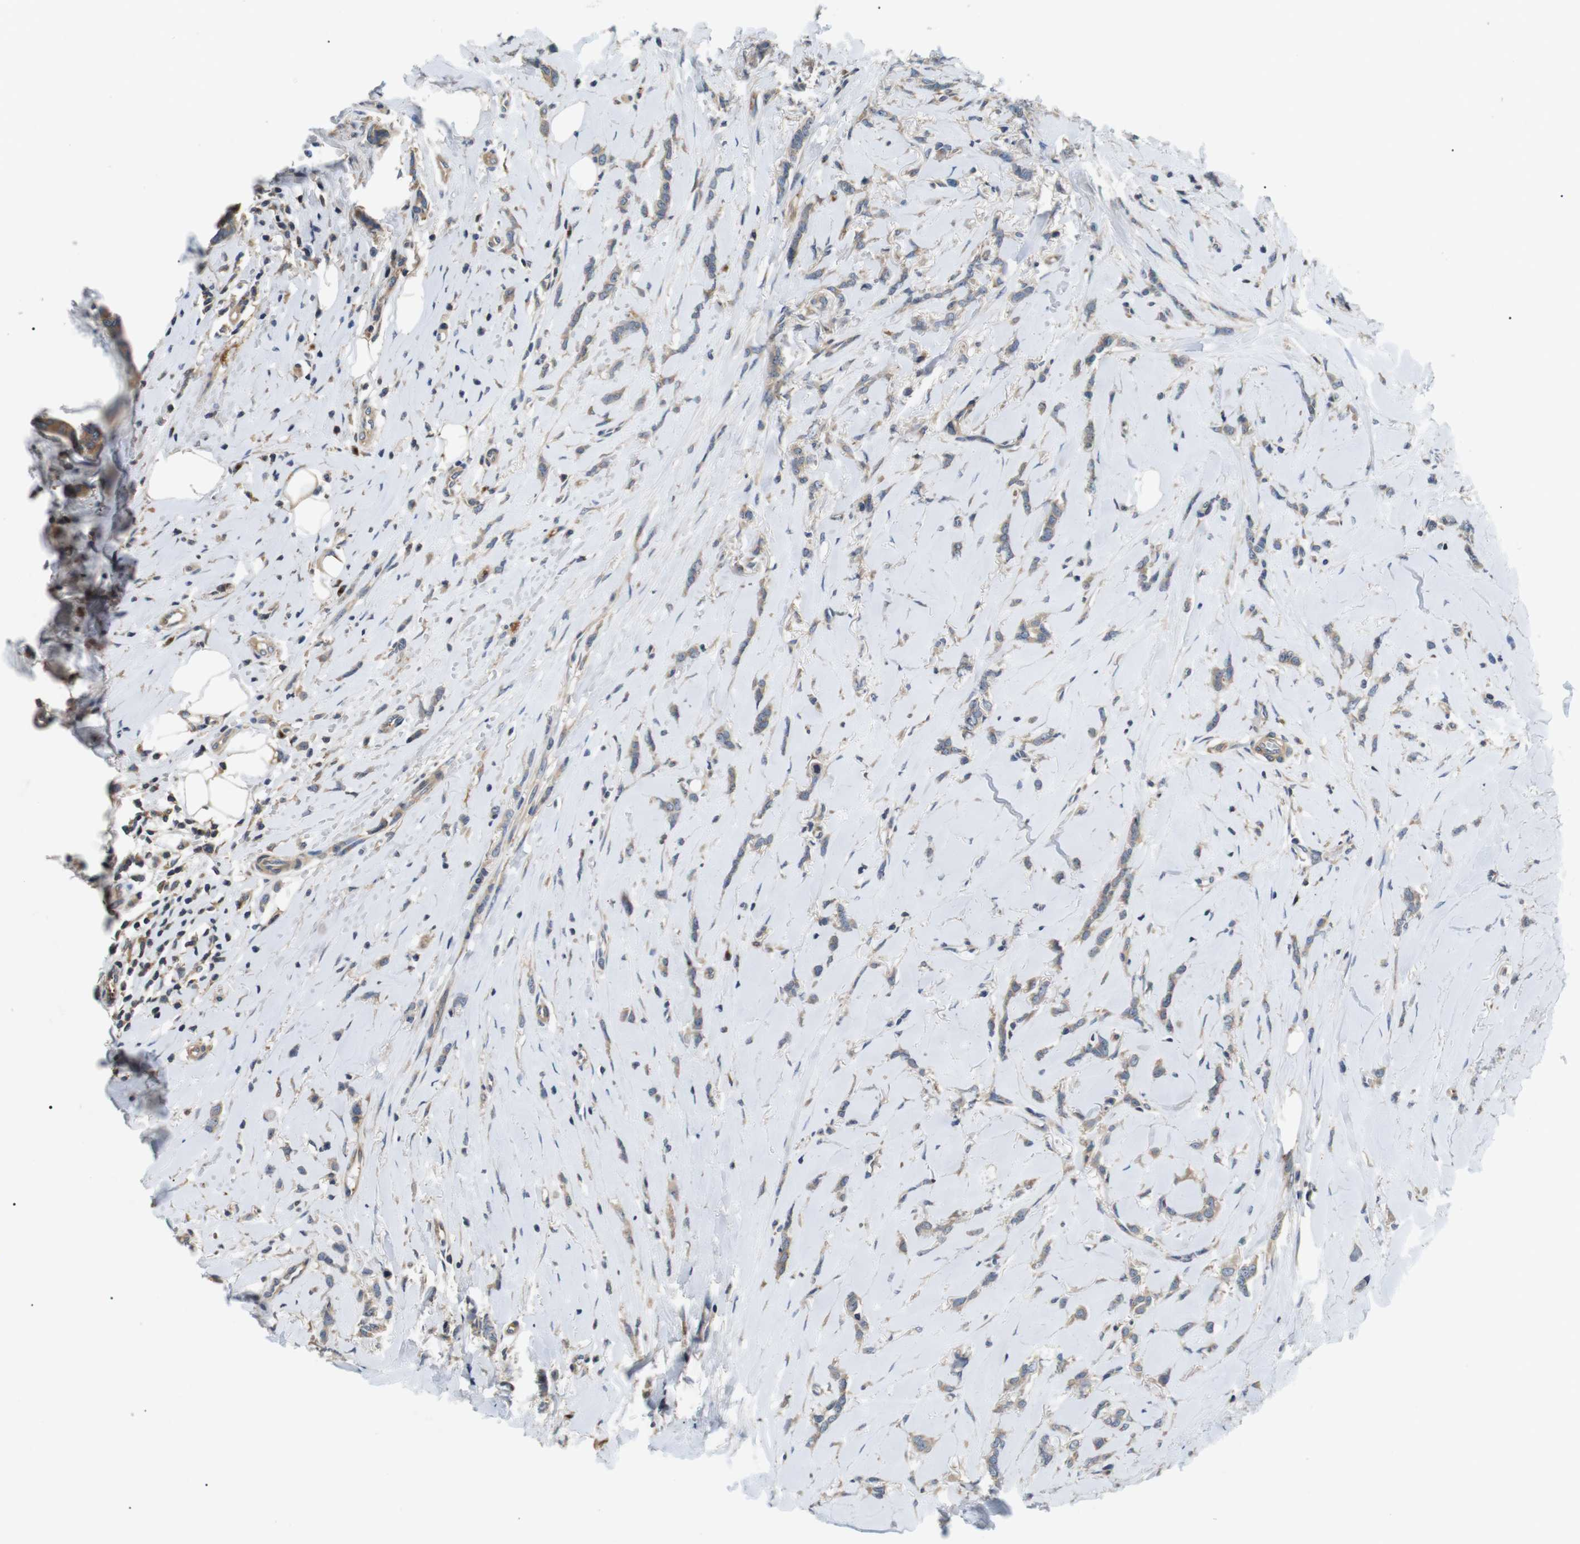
{"staining": {"intensity": "weak", "quantity": ">75%", "location": "cytoplasmic/membranous"}, "tissue": "breast cancer", "cell_type": "Tumor cells", "image_type": "cancer", "snomed": [{"axis": "morphology", "description": "Lobular carcinoma"}, {"axis": "topography", "description": "Skin"}, {"axis": "topography", "description": "Breast"}], "caption": "Breast cancer stained with DAB immunohistochemistry (IHC) demonstrates low levels of weak cytoplasmic/membranous positivity in approximately >75% of tumor cells. (DAB IHC with brightfield microscopy, high magnification).", "gene": "DIPK1A", "patient": {"sex": "female", "age": 46}}